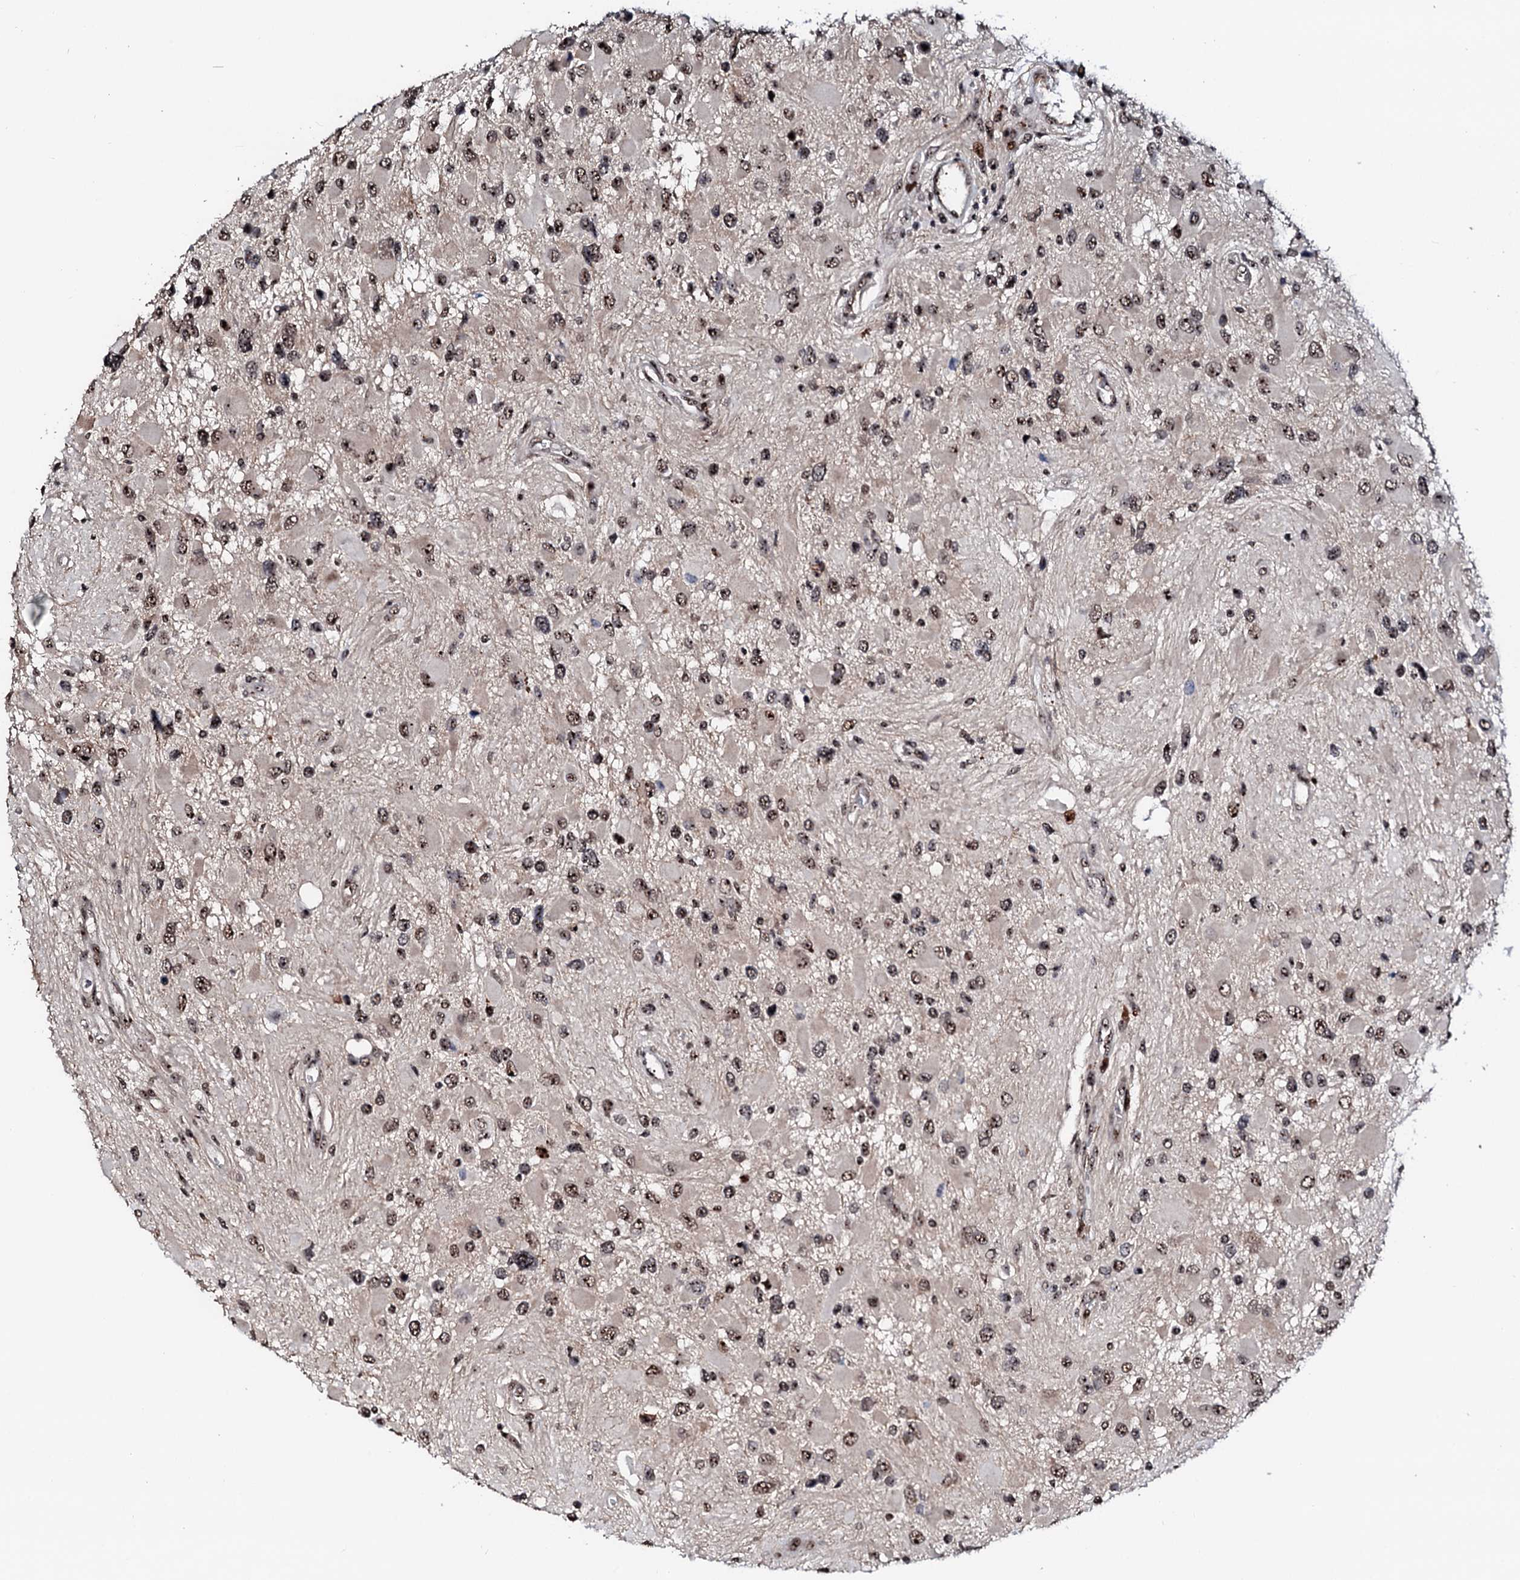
{"staining": {"intensity": "moderate", "quantity": ">75%", "location": "nuclear"}, "tissue": "glioma", "cell_type": "Tumor cells", "image_type": "cancer", "snomed": [{"axis": "morphology", "description": "Glioma, malignant, High grade"}, {"axis": "topography", "description": "Brain"}], "caption": "High-magnification brightfield microscopy of glioma stained with DAB (3,3'-diaminobenzidine) (brown) and counterstained with hematoxylin (blue). tumor cells exhibit moderate nuclear staining is appreciated in approximately>75% of cells.", "gene": "NEUROG3", "patient": {"sex": "male", "age": 53}}